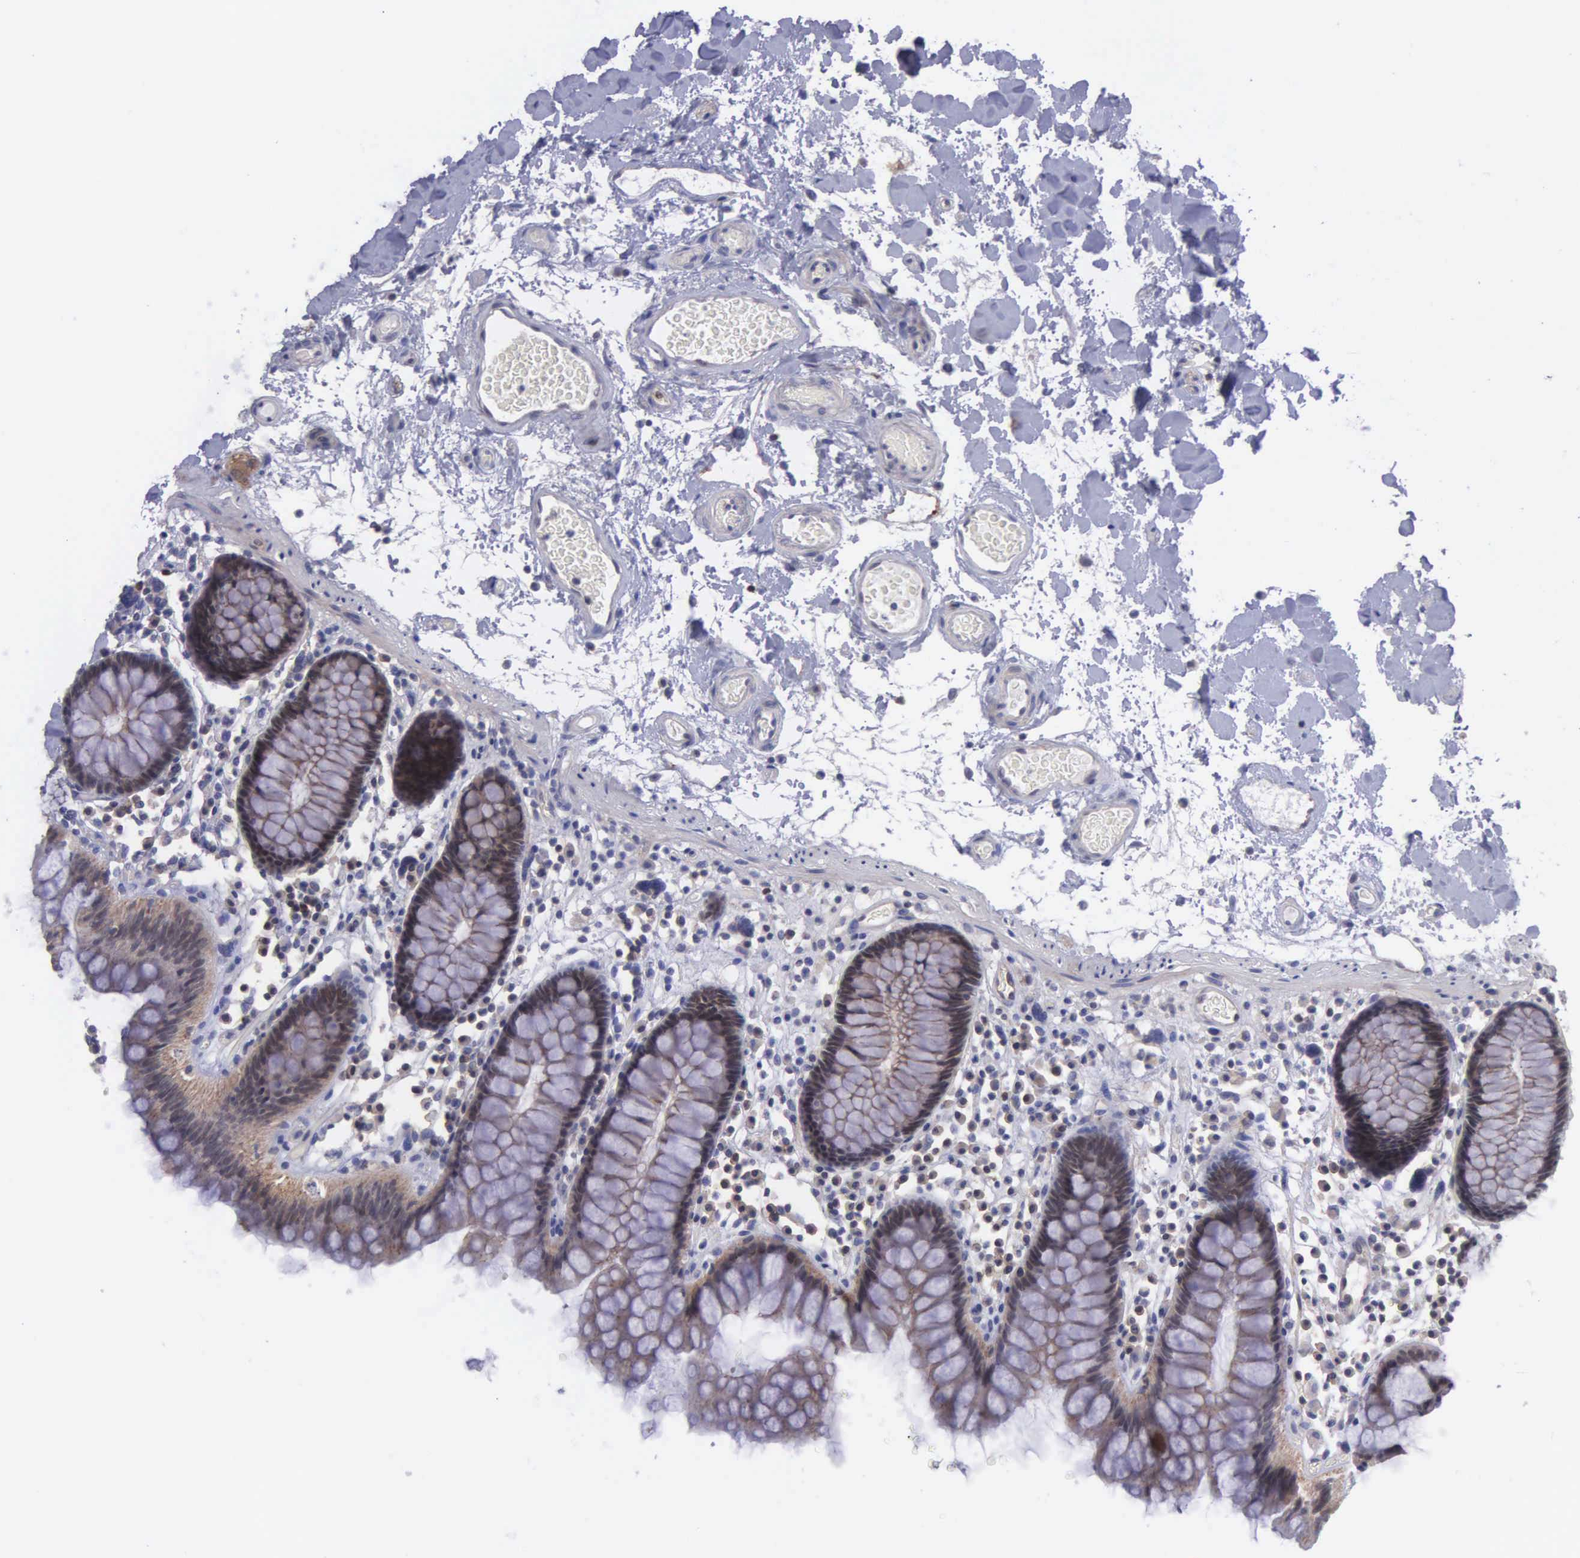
{"staining": {"intensity": "negative", "quantity": "none", "location": "none"}, "tissue": "colon", "cell_type": "Endothelial cells", "image_type": "normal", "snomed": [{"axis": "morphology", "description": "Normal tissue, NOS"}, {"axis": "topography", "description": "Colon"}], "caption": "Benign colon was stained to show a protein in brown. There is no significant expression in endothelial cells. The staining was performed using DAB (3,3'-diaminobenzidine) to visualize the protein expression in brown, while the nuclei were stained in blue with hematoxylin (Magnification: 20x).", "gene": "MICAL3", "patient": {"sex": "female", "age": 78}}